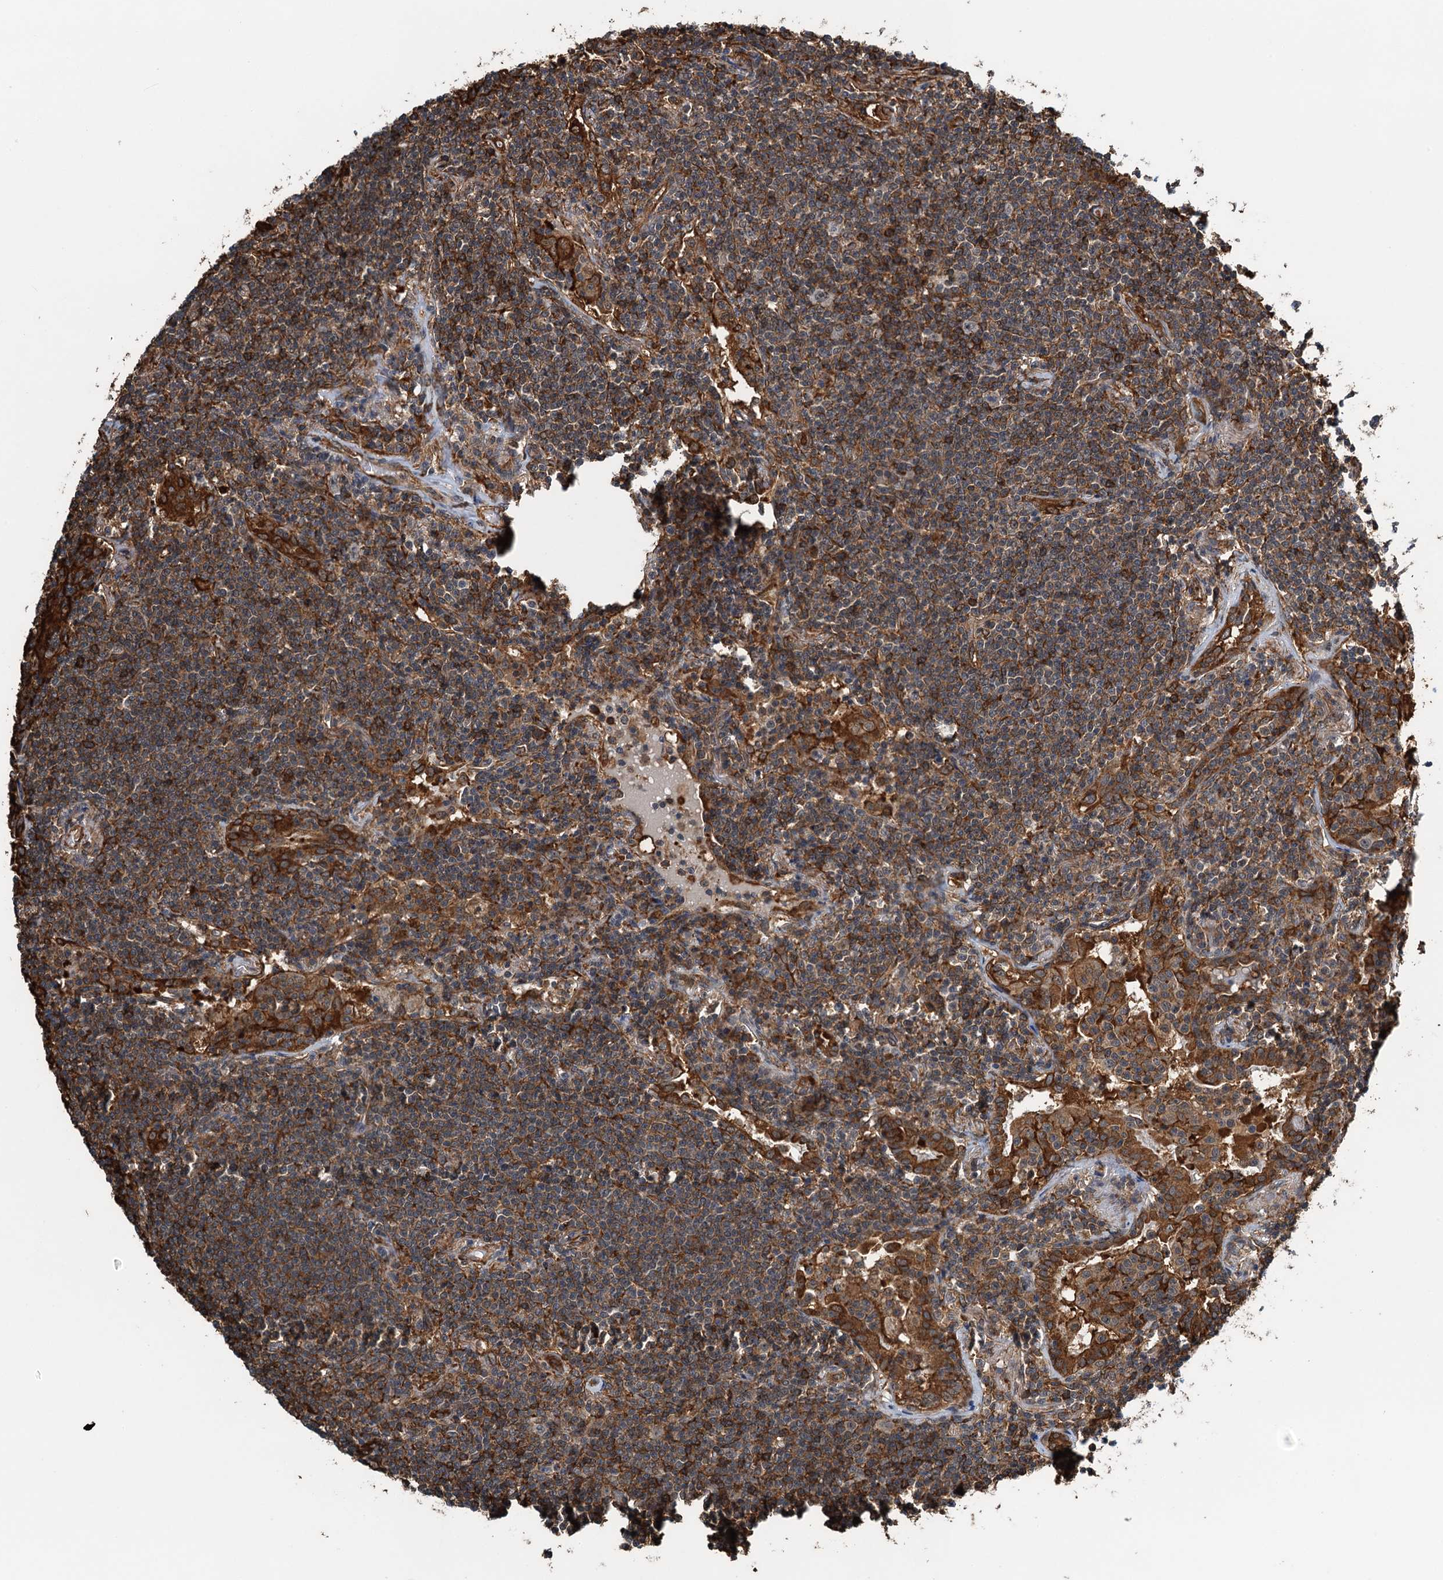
{"staining": {"intensity": "moderate", "quantity": ">75%", "location": "cytoplasmic/membranous"}, "tissue": "lymphoma", "cell_type": "Tumor cells", "image_type": "cancer", "snomed": [{"axis": "morphology", "description": "Malignant lymphoma, non-Hodgkin's type, Low grade"}, {"axis": "topography", "description": "Lung"}], "caption": "Lymphoma stained for a protein reveals moderate cytoplasmic/membranous positivity in tumor cells.", "gene": "WHAMM", "patient": {"sex": "female", "age": 71}}